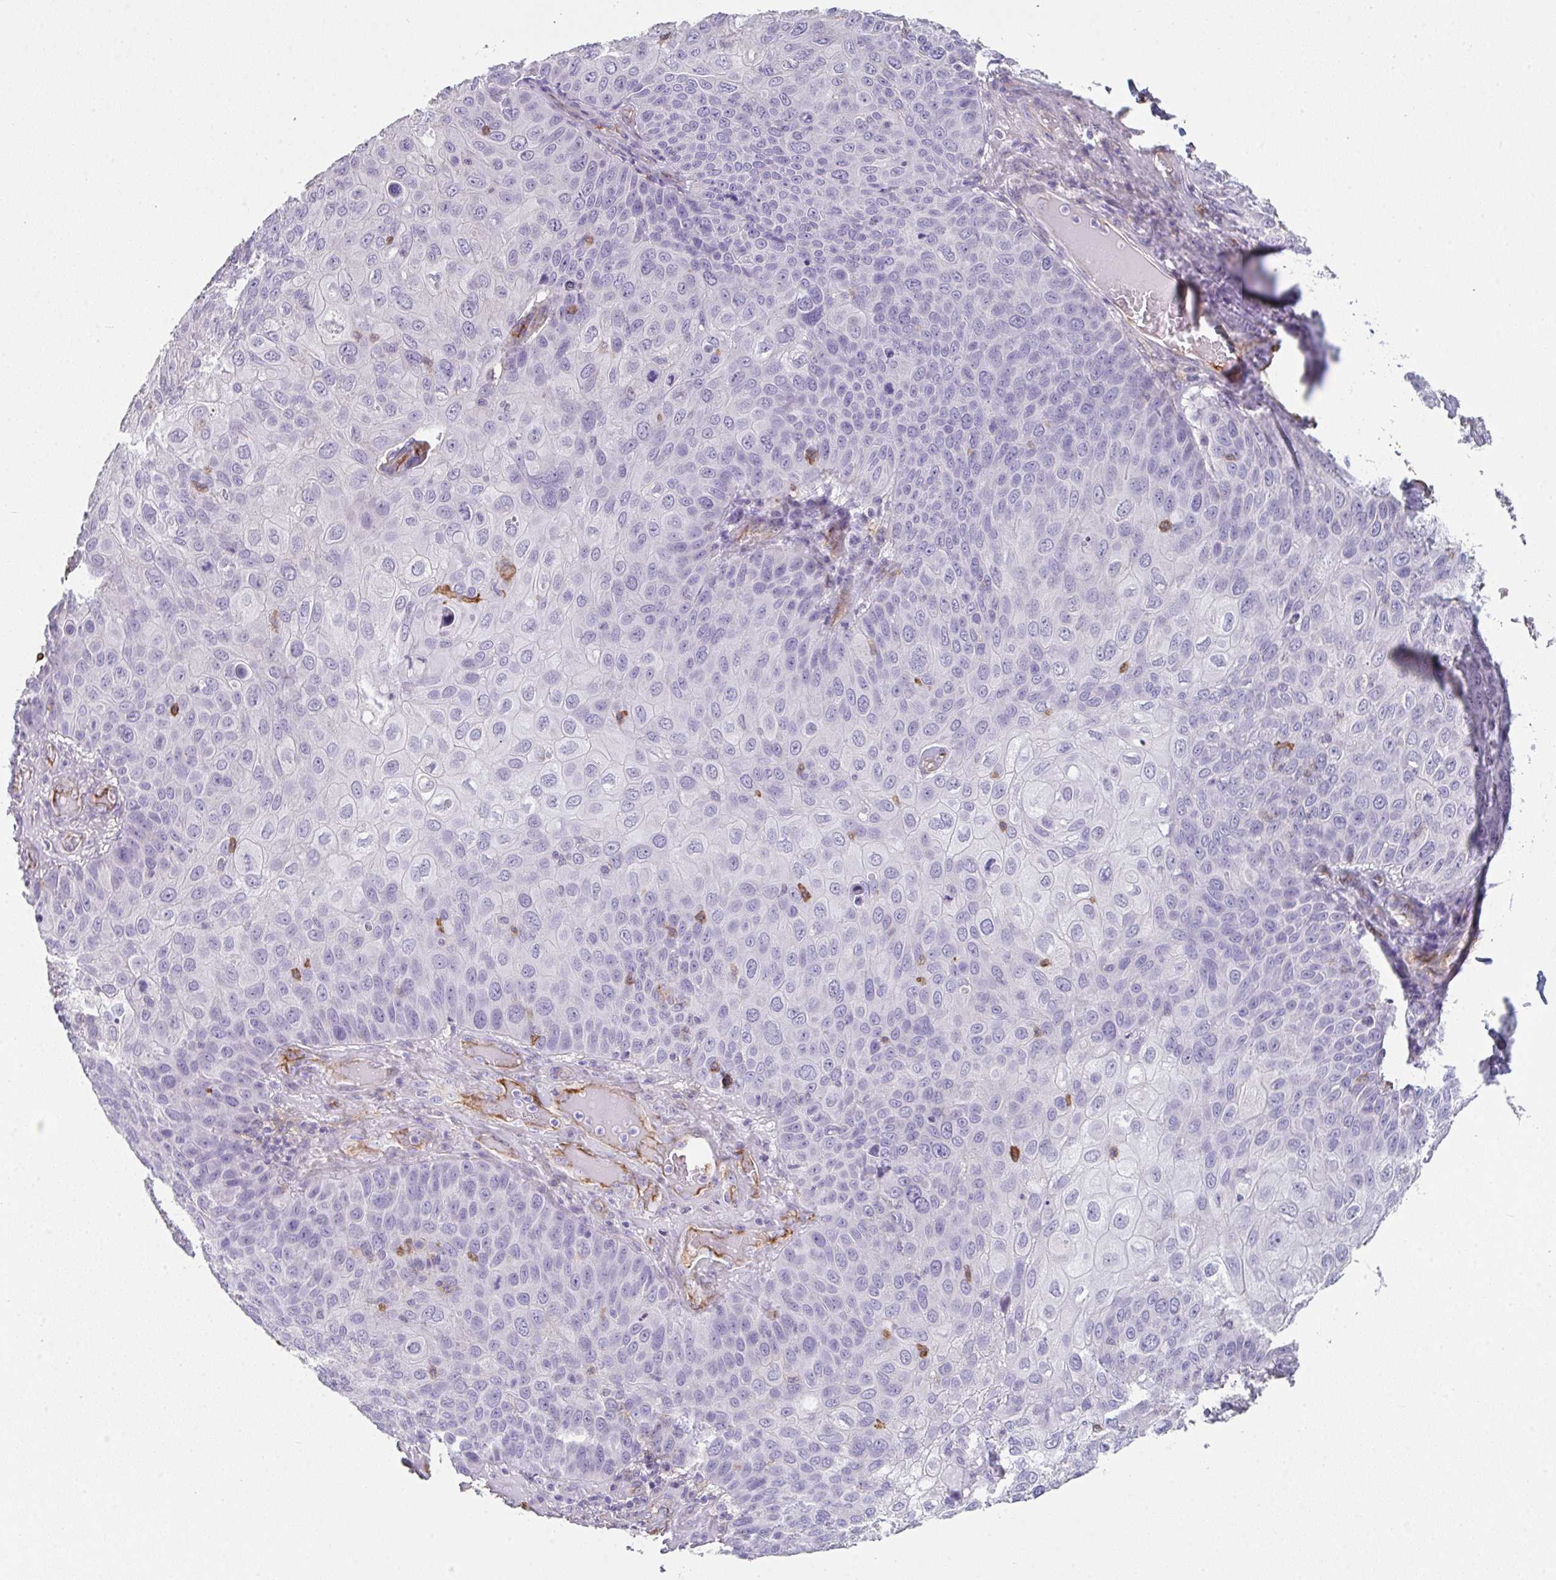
{"staining": {"intensity": "negative", "quantity": "none", "location": "none"}, "tissue": "skin cancer", "cell_type": "Tumor cells", "image_type": "cancer", "snomed": [{"axis": "morphology", "description": "Squamous cell carcinoma, NOS"}, {"axis": "topography", "description": "Skin"}], "caption": "Human skin cancer stained for a protein using immunohistochemistry shows no positivity in tumor cells.", "gene": "DBN1", "patient": {"sex": "male", "age": 87}}